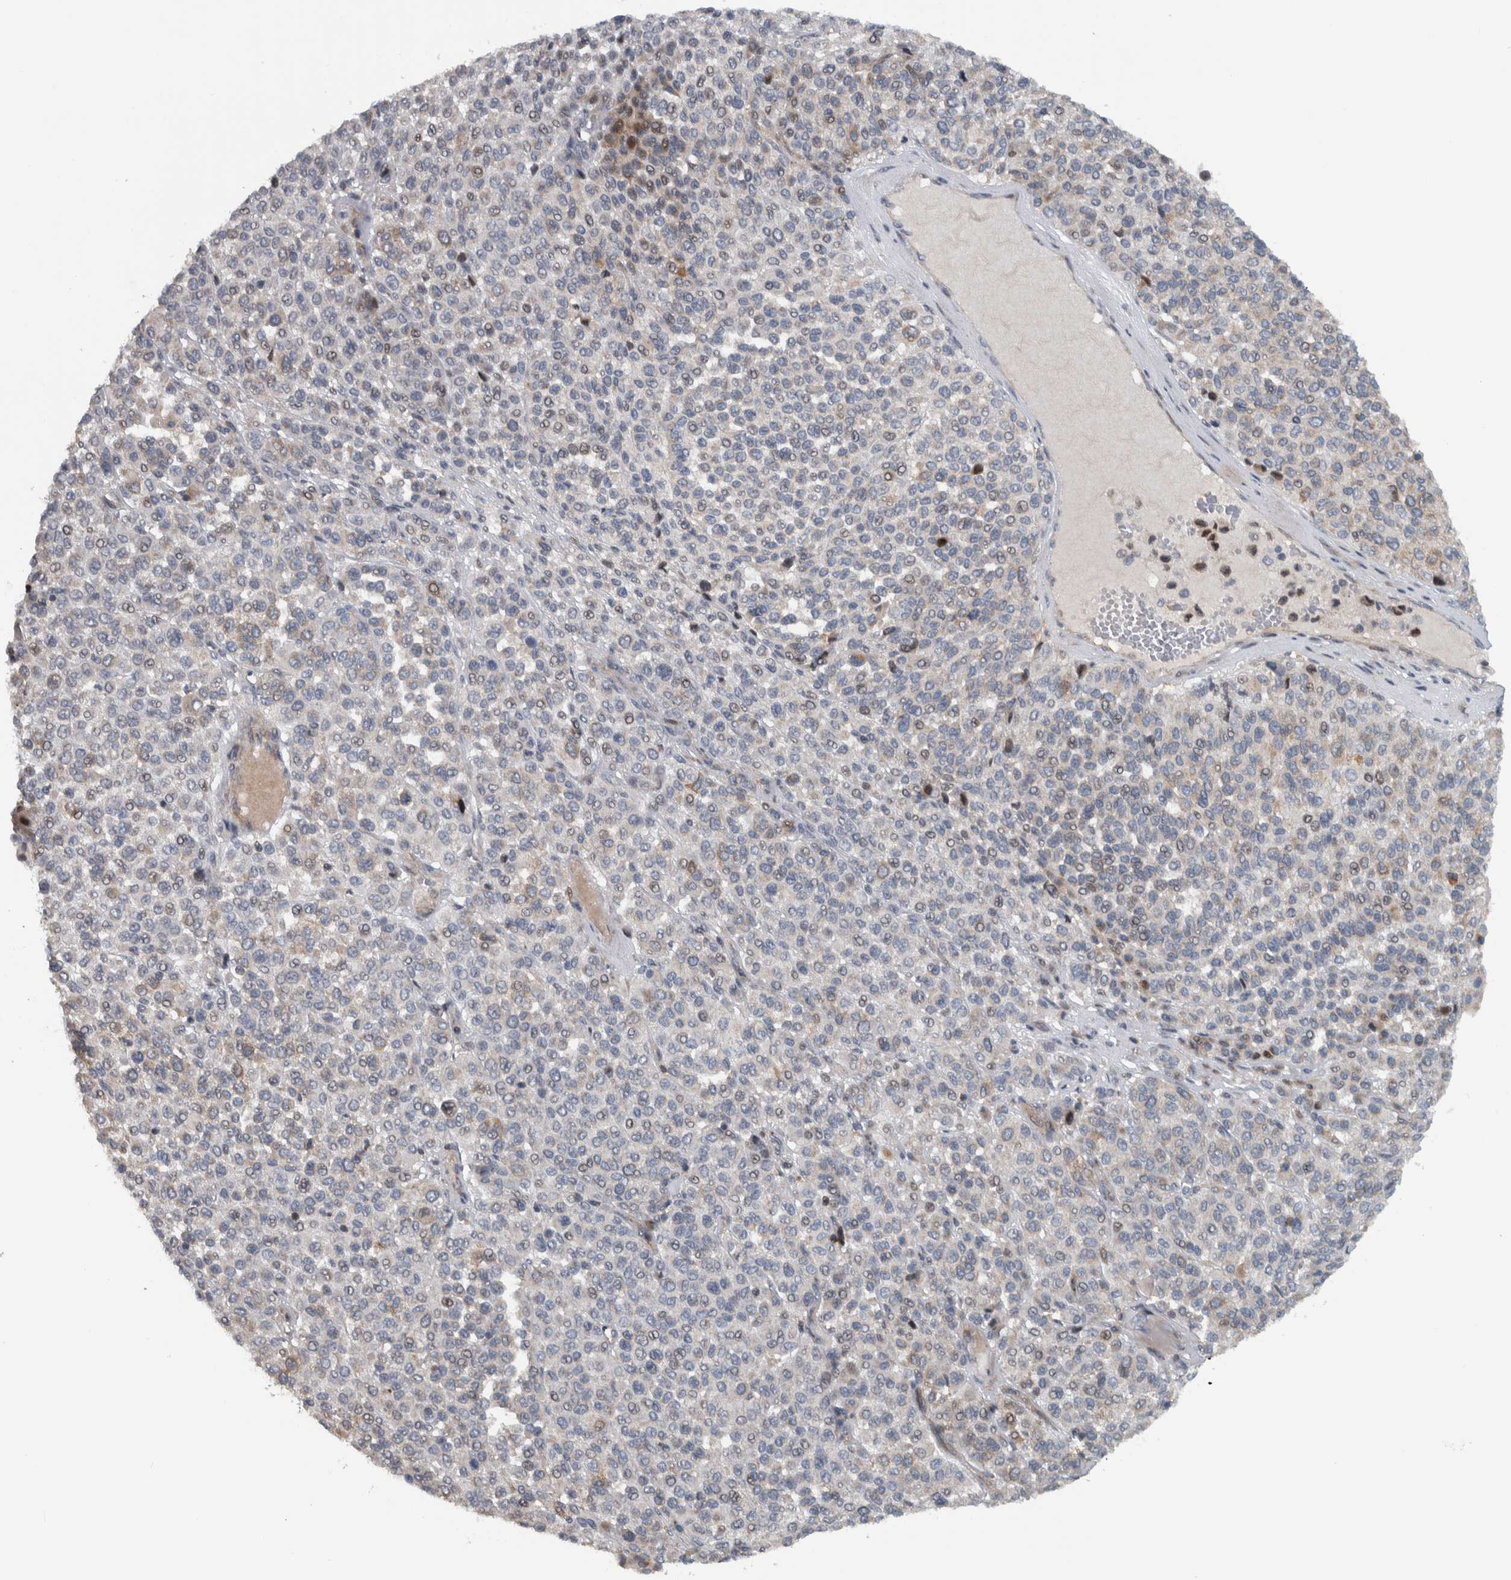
{"staining": {"intensity": "weak", "quantity": "<25%", "location": "cytoplasmic/membranous"}, "tissue": "melanoma", "cell_type": "Tumor cells", "image_type": "cancer", "snomed": [{"axis": "morphology", "description": "Malignant melanoma, Metastatic site"}, {"axis": "topography", "description": "Pancreas"}], "caption": "Protein analysis of malignant melanoma (metastatic site) demonstrates no significant staining in tumor cells.", "gene": "BAIAP2L1", "patient": {"sex": "female", "age": 30}}